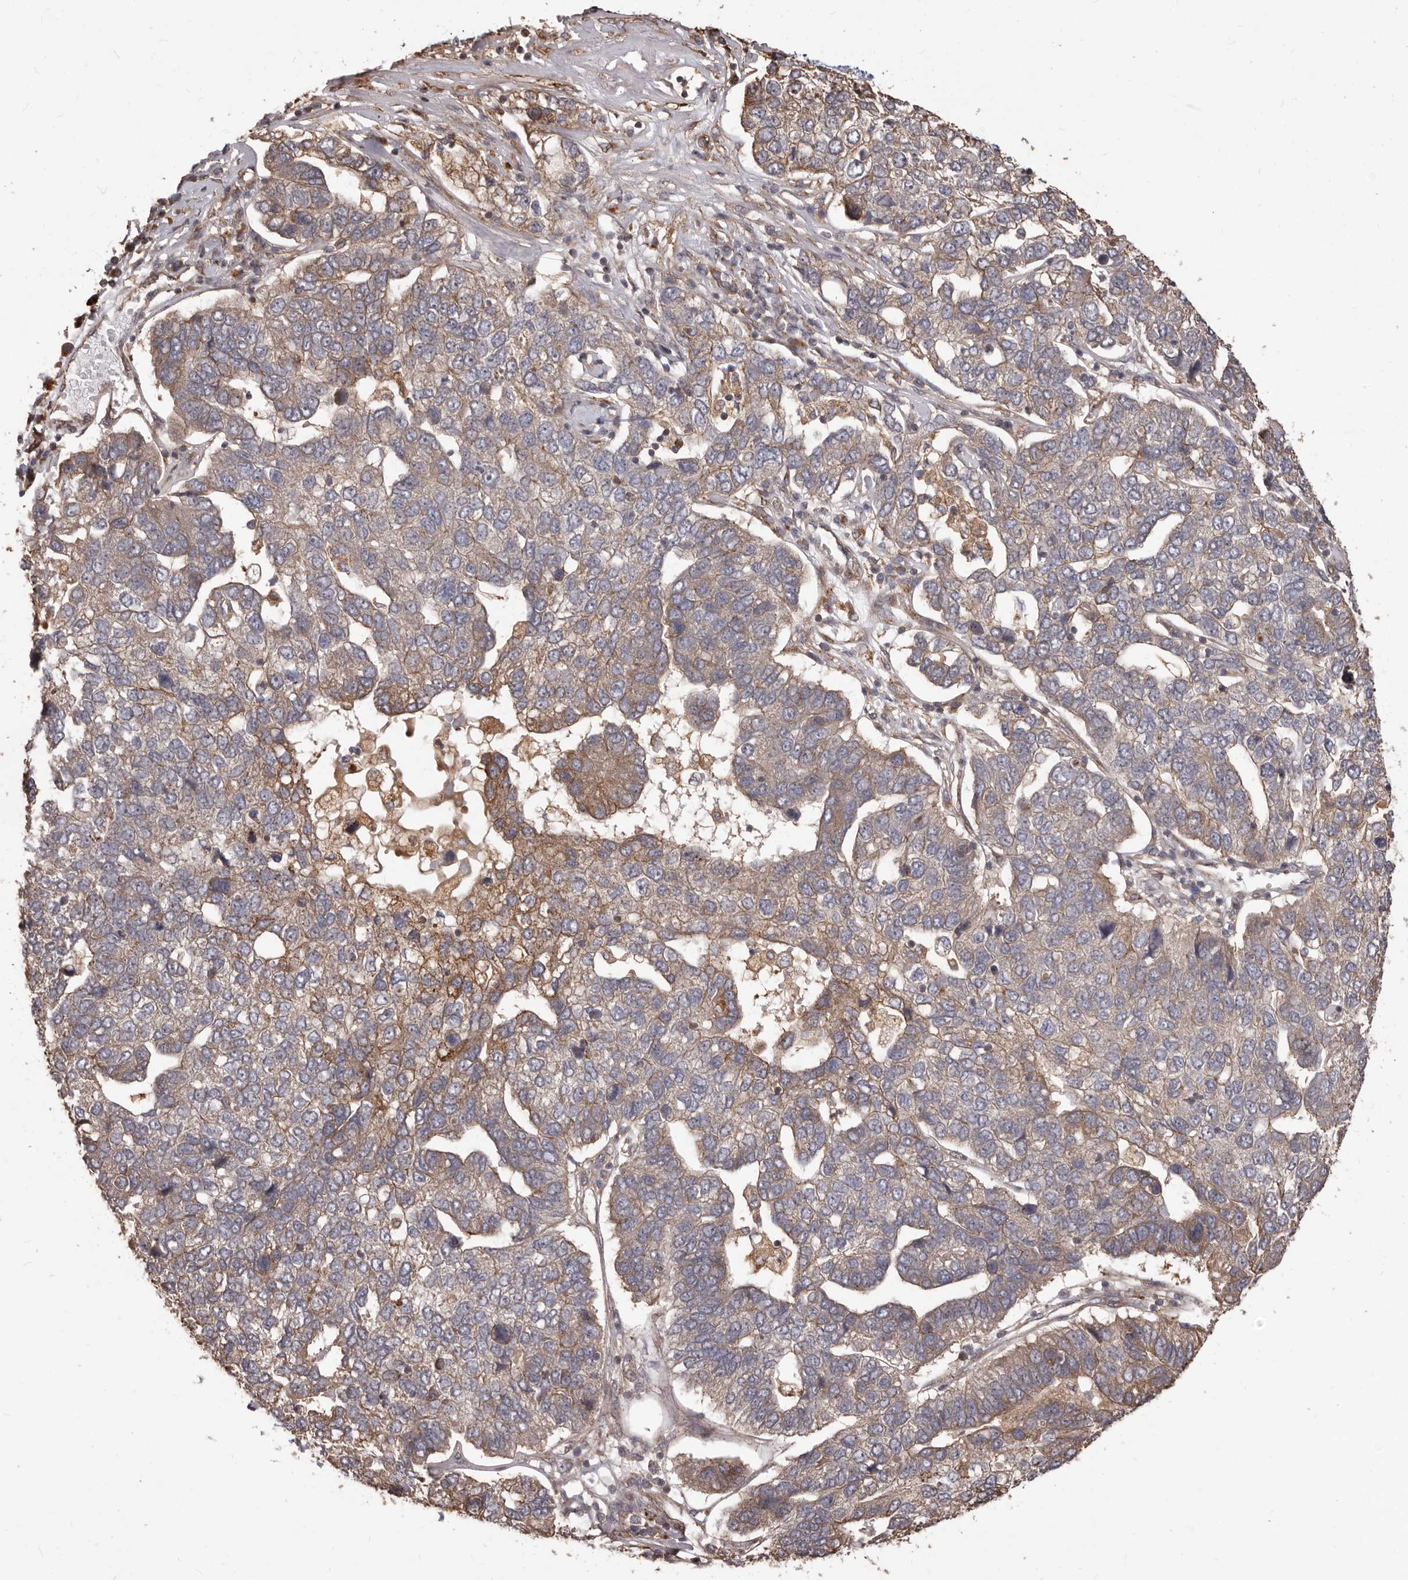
{"staining": {"intensity": "weak", "quantity": "25%-75%", "location": "cytoplasmic/membranous"}, "tissue": "pancreatic cancer", "cell_type": "Tumor cells", "image_type": "cancer", "snomed": [{"axis": "morphology", "description": "Adenocarcinoma, NOS"}, {"axis": "topography", "description": "Pancreas"}], "caption": "Human pancreatic cancer (adenocarcinoma) stained for a protein (brown) shows weak cytoplasmic/membranous positive expression in about 25%-75% of tumor cells.", "gene": "MTO1", "patient": {"sex": "female", "age": 61}}